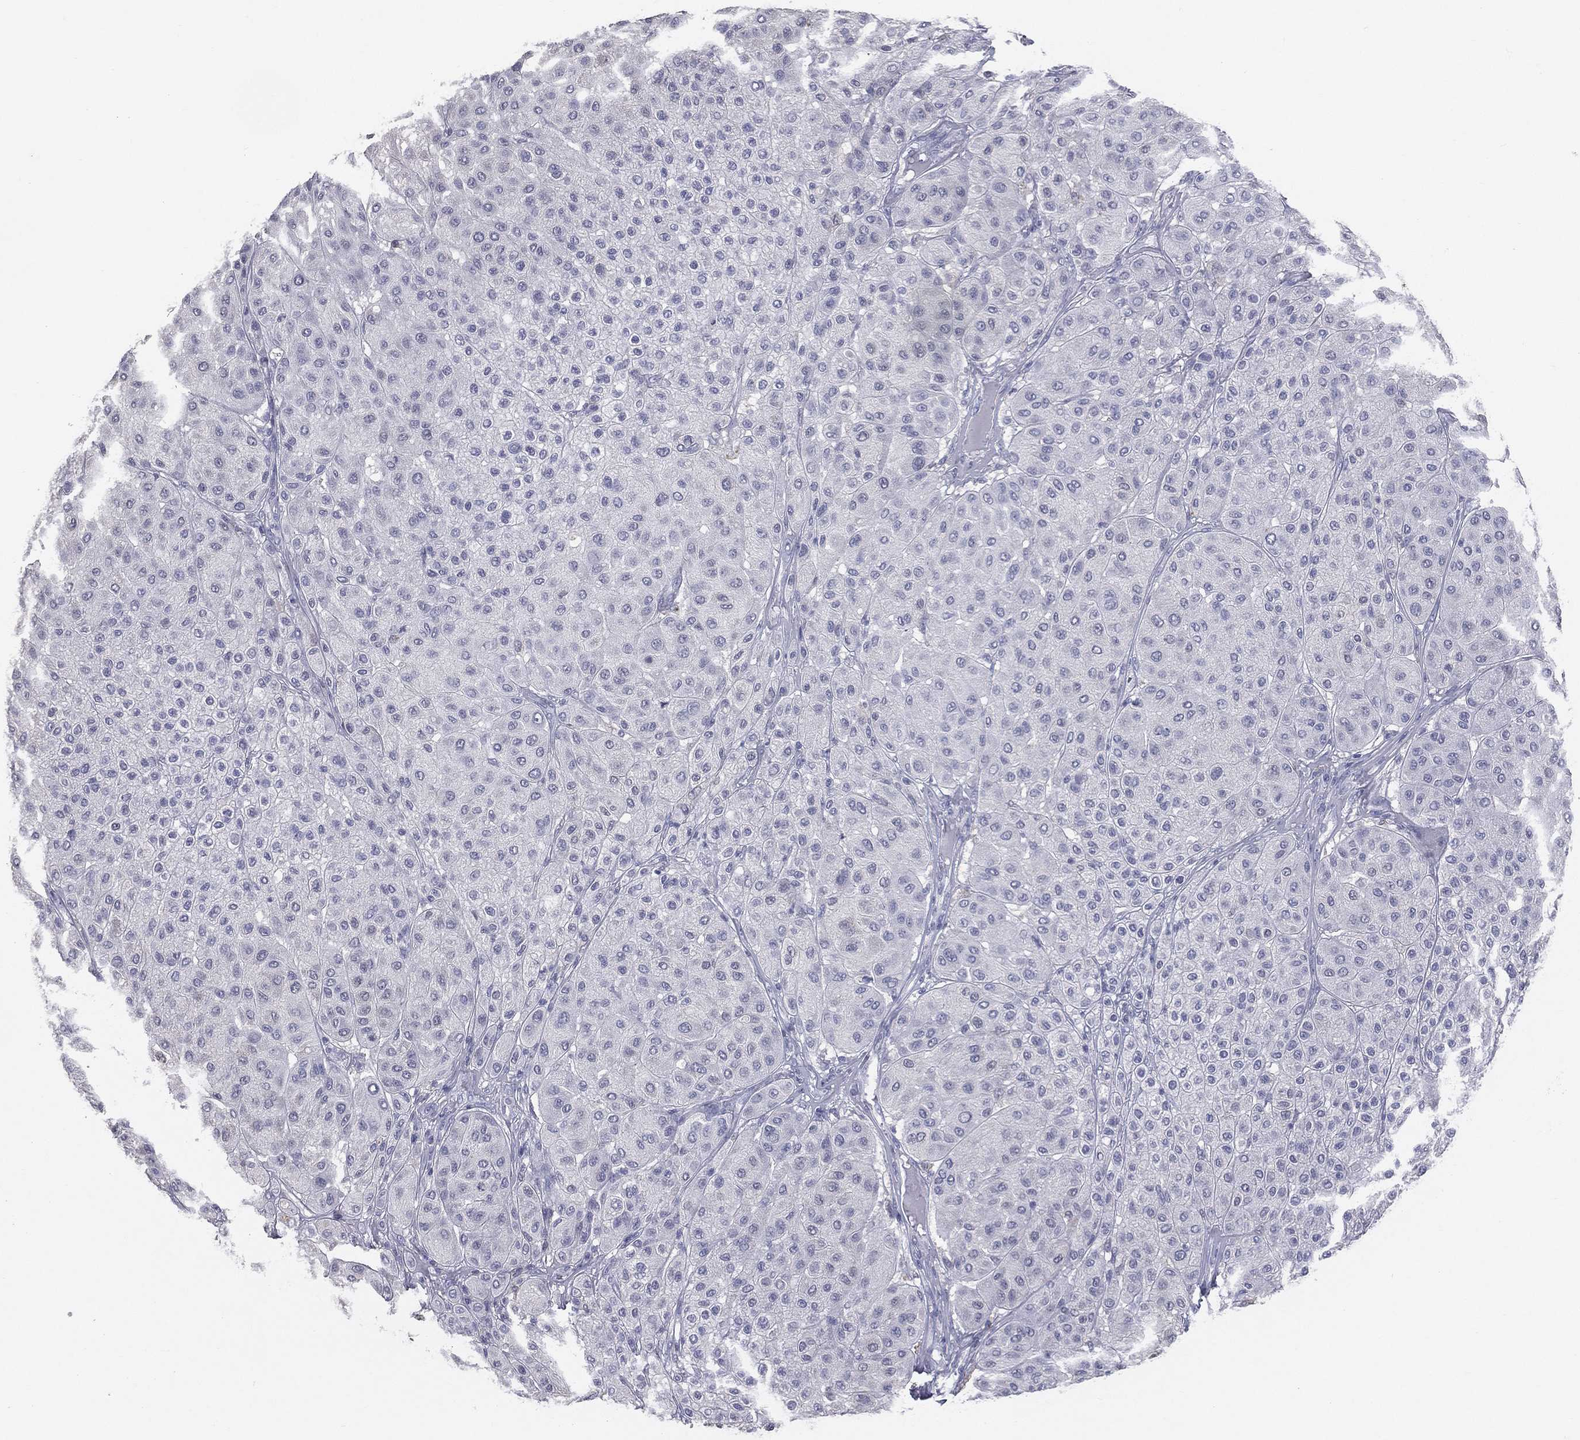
{"staining": {"intensity": "negative", "quantity": "none", "location": "none"}, "tissue": "melanoma", "cell_type": "Tumor cells", "image_type": "cancer", "snomed": [{"axis": "morphology", "description": "Malignant melanoma, Metastatic site"}, {"axis": "topography", "description": "Smooth muscle"}], "caption": "DAB (3,3'-diaminobenzidine) immunohistochemical staining of human malignant melanoma (metastatic site) reveals no significant expression in tumor cells.", "gene": "ESX1", "patient": {"sex": "male", "age": 41}}